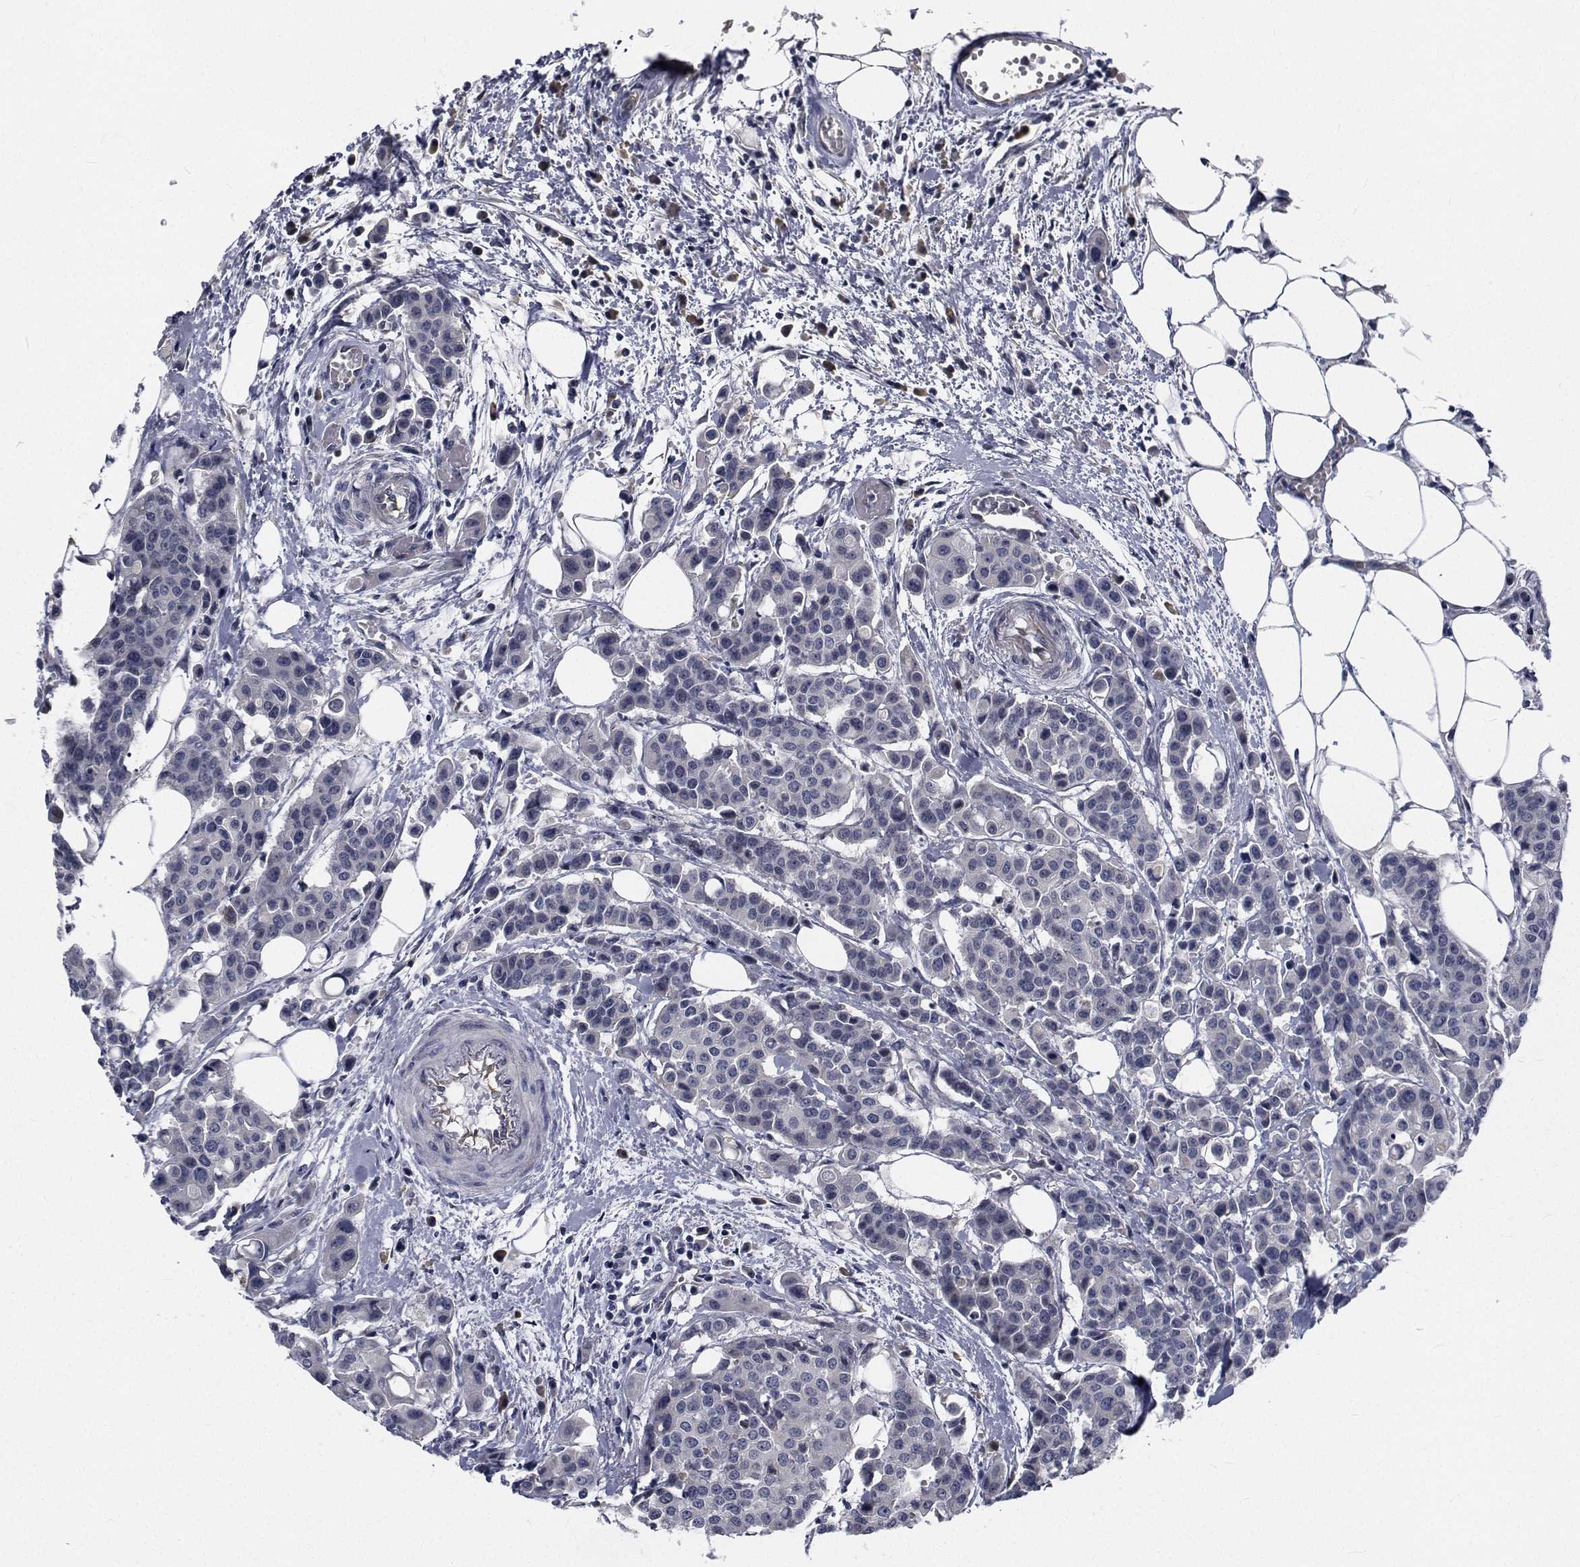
{"staining": {"intensity": "negative", "quantity": "none", "location": "none"}, "tissue": "carcinoid", "cell_type": "Tumor cells", "image_type": "cancer", "snomed": [{"axis": "morphology", "description": "Carcinoid, malignant, NOS"}, {"axis": "topography", "description": "Colon"}], "caption": "Carcinoid stained for a protein using immunohistochemistry demonstrates no staining tumor cells.", "gene": "TTBK1", "patient": {"sex": "male", "age": 81}}